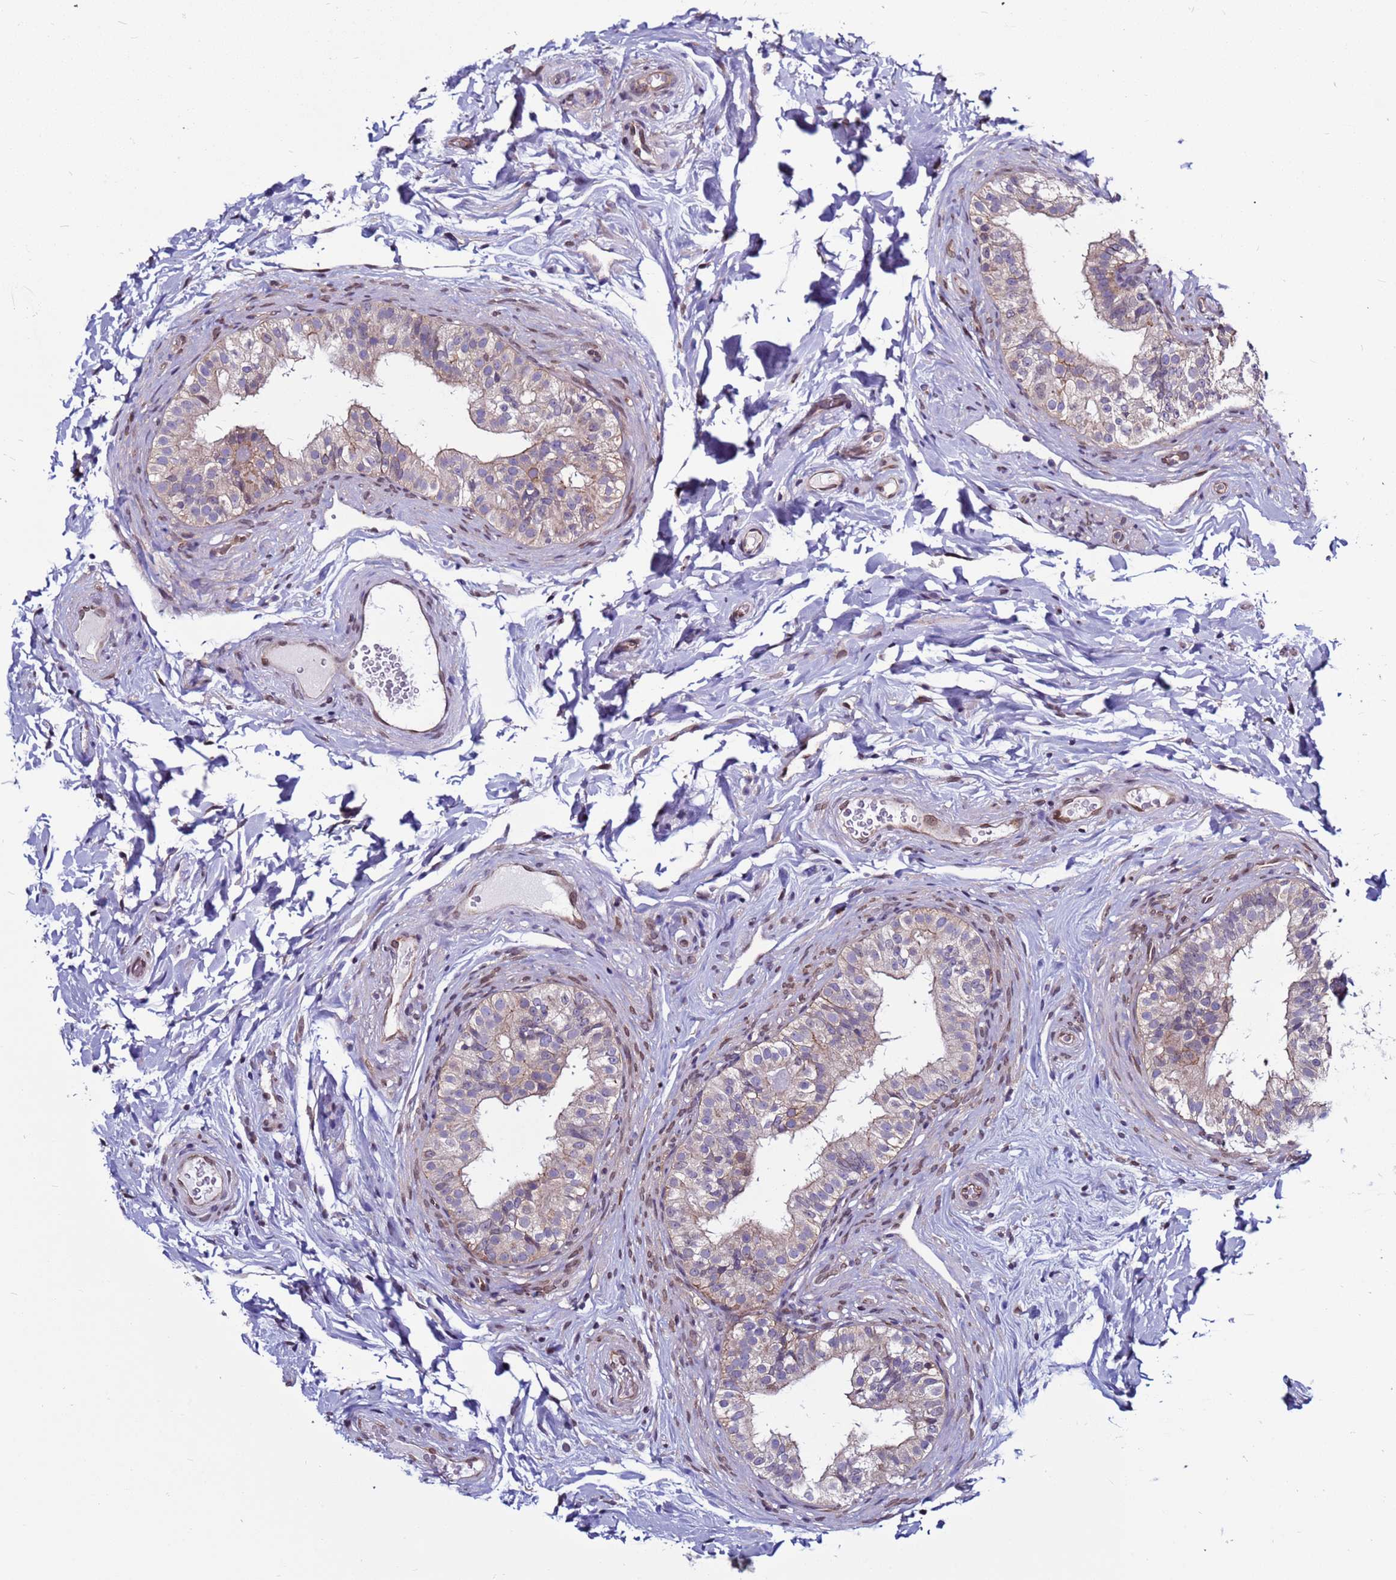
{"staining": {"intensity": "moderate", "quantity": "<25%", "location": "cytoplasmic/membranous,nuclear"}, "tissue": "epididymis", "cell_type": "Glandular cells", "image_type": "normal", "snomed": [{"axis": "morphology", "description": "Normal tissue, NOS"}, {"axis": "topography", "description": "Epididymis"}], "caption": "Immunohistochemical staining of unremarkable human epididymis reveals <25% levels of moderate cytoplasmic/membranous,nuclear protein staining in about <25% of glandular cells.", "gene": "TRIM37", "patient": {"sex": "male", "age": 49}}